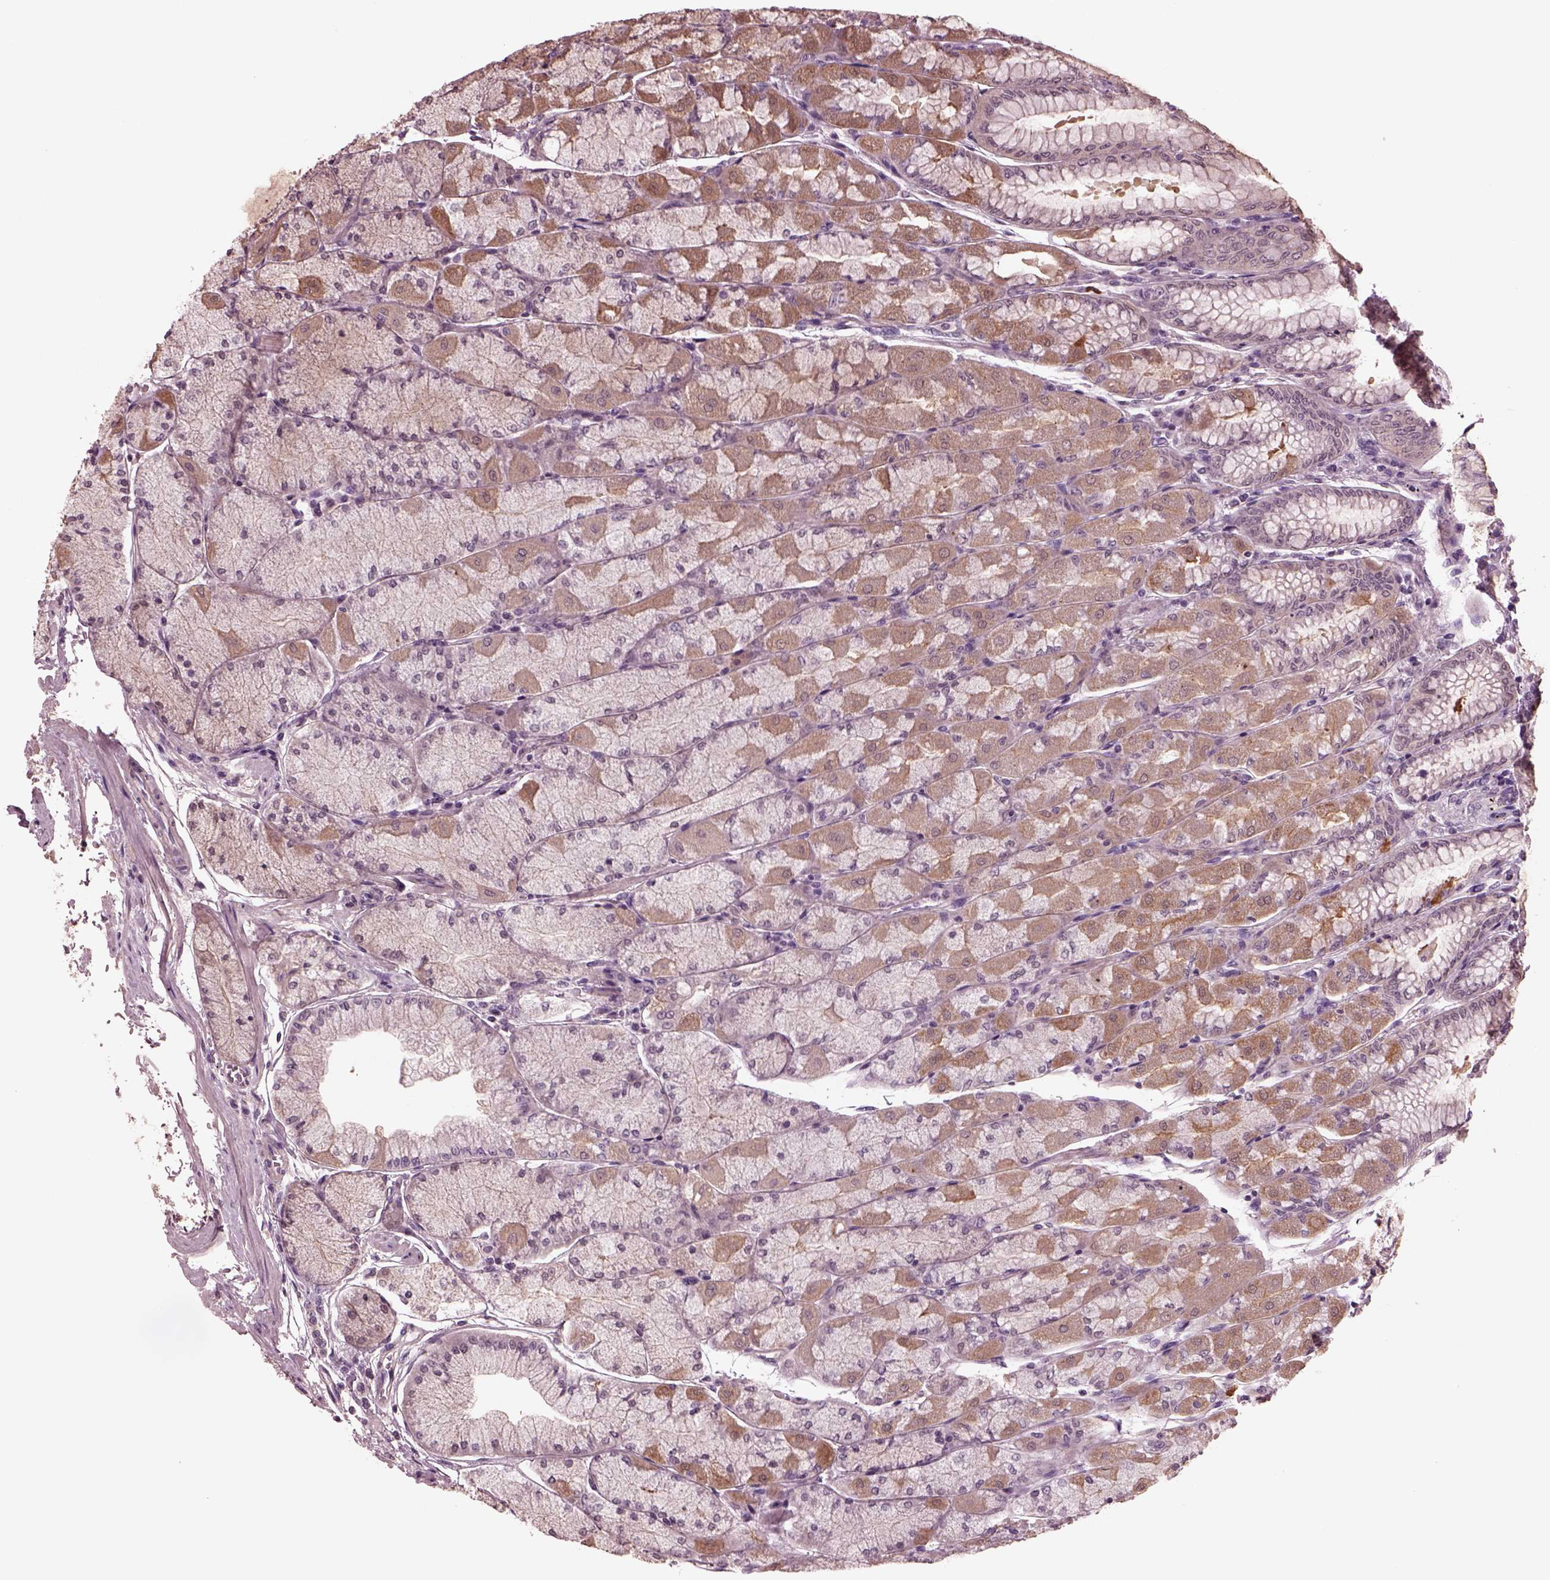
{"staining": {"intensity": "moderate", "quantity": "<25%", "location": "cytoplasmic/membranous,nuclear"}, "tissue": "stomach", "cell_type": "Glandular cells", "image_type": "normal", "snomed": [{"axis": "morphology", "description": "Normal tissue, NOS"}, {"axis": "topography", "description": "Stomach, upper"}], "caption": "This is an image of immunohistochemistry (IHC) staining of unremarkable stomach, which shows moderate positivity in the cytoplasmic/membranous,nuclear of glandular cells.", "gene": "NAP1L5", "patient": {"sex": "male", "age": 60}}